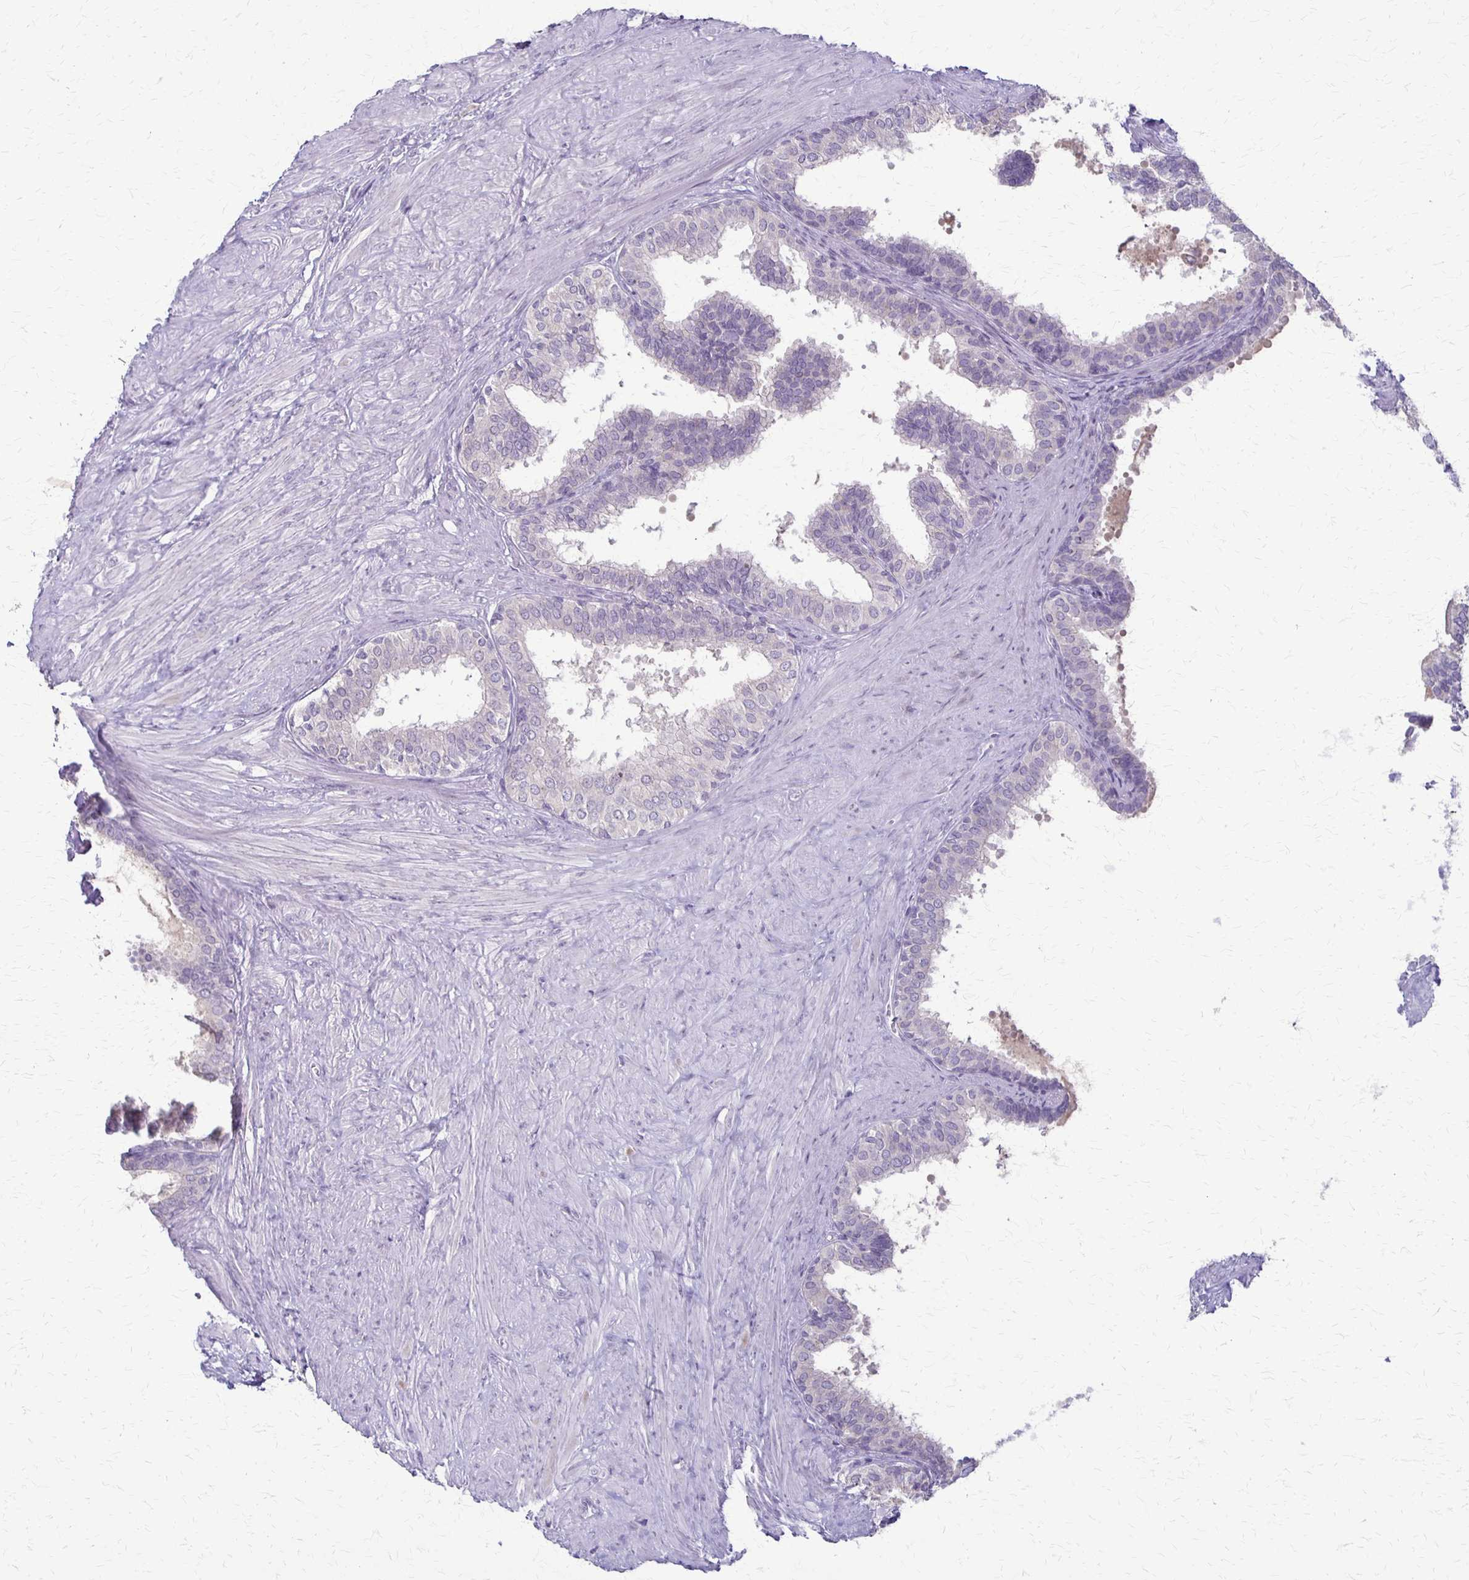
{"staining": {"intensity": "negative", "quantity": "none", "location": "none"}, "tissue": "prostate", "cell_type": "Glandular cells", "image_type": "normal", "snomed": [{"axis": "morphology", "description": "Normal tissue, NOS"}, {"axis": "topography", "description": "Prostate"}, {"axis": "topography", "description": "Peripheral nerve tissue"}], "caption": "Immunohistochemistry (IHC) of benign human prostate exhibits no staining in glandular cells.", "gene": "SLC35E2B", "patient": {"sex": "male", "age": 55}}